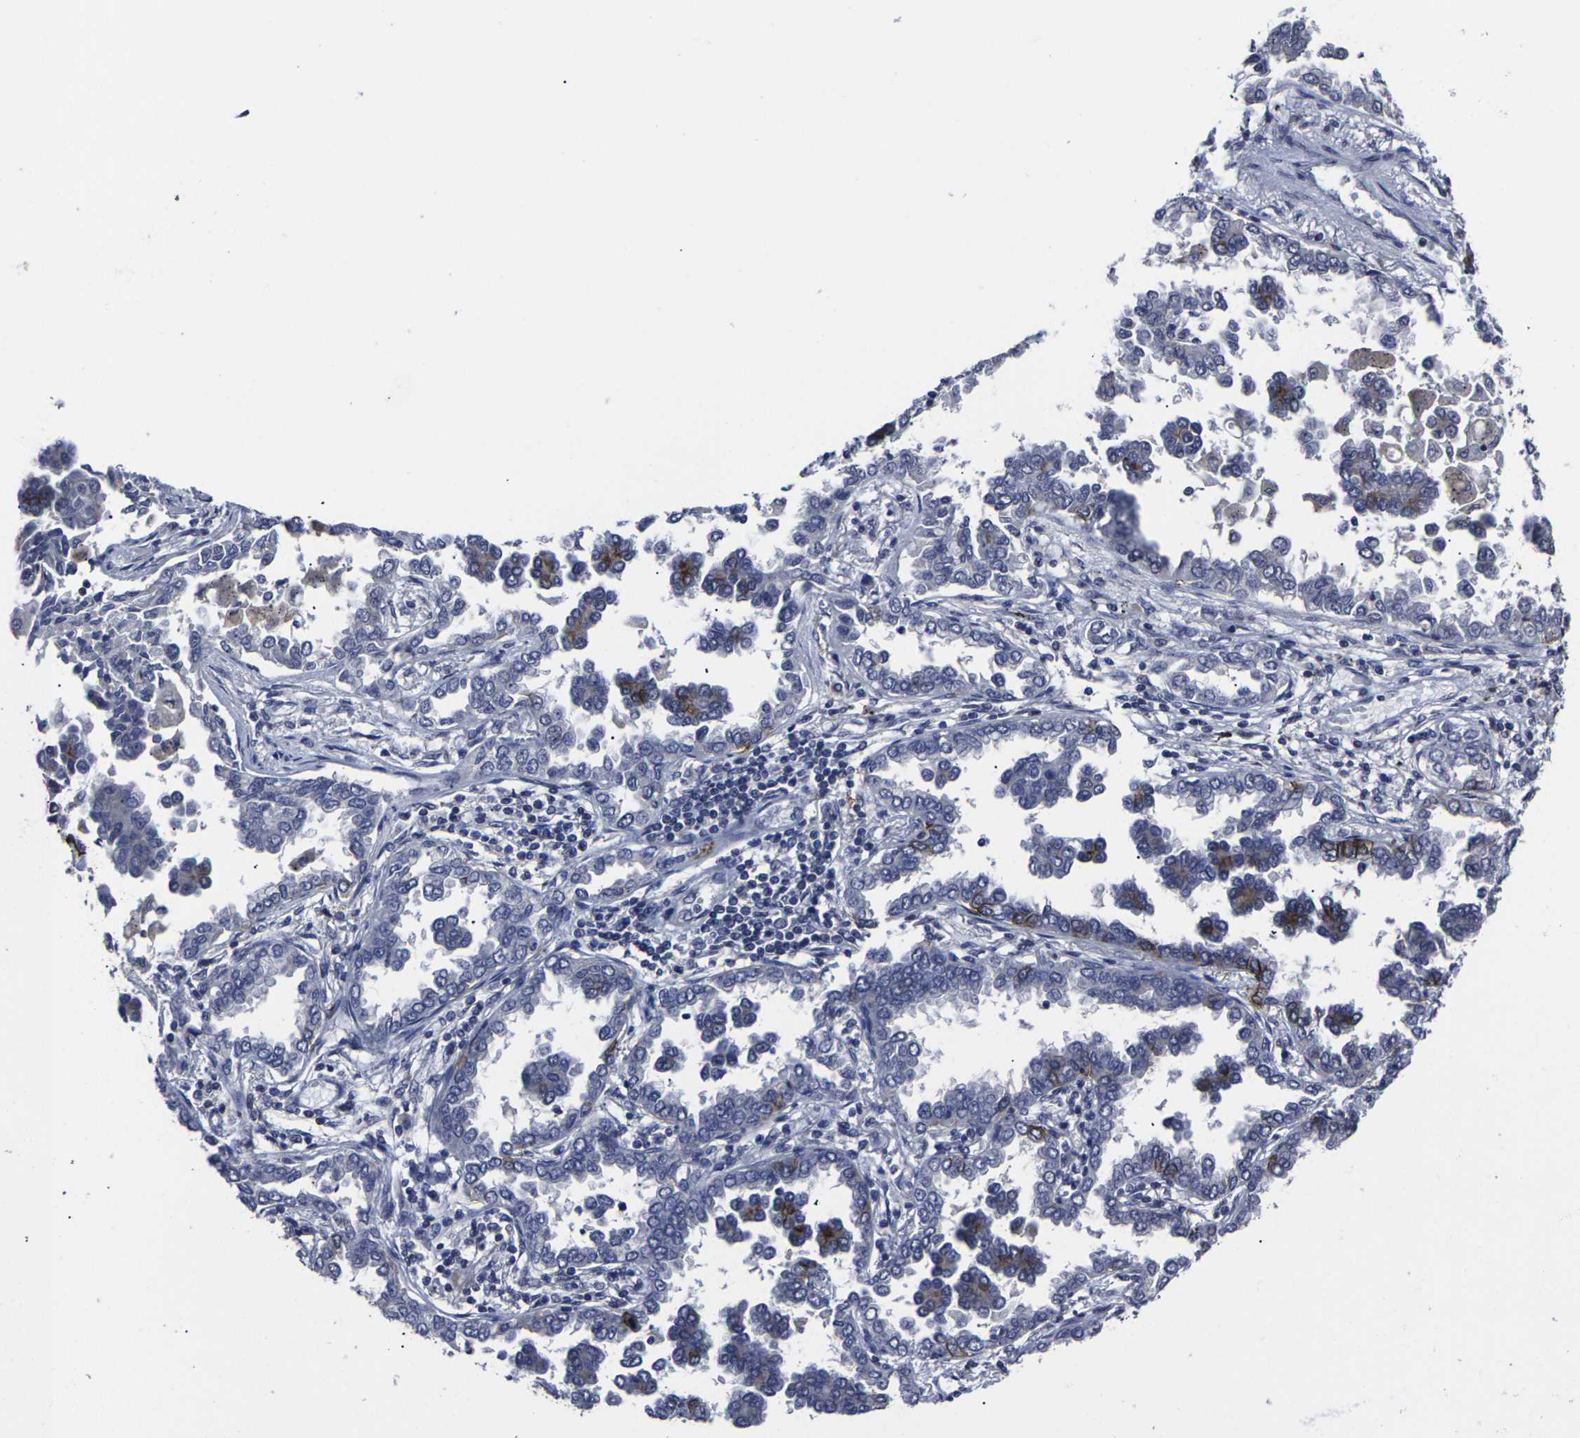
{"staining": {"intensity": "negative", "quantity": "none", "location": "none"}, "tissue": "lung cancer", "cell_type": "Tumor cells", "image_type": "cancer", "snomed": [{"axis": "morphology", "description": "Normal tissue, NOS"}, {"axis": "morphology", "description": "Adenocarcinoma, NOS"}, {"axis": "topography", "description": "Lung"}], "caption": "DAB immunohistochemical staining of human lung cancer (adenocarcinoma) displays no significant expression in tumor cells. Brightfield microscopy of IHC stained with DAB (brown) and hematoxylin (blue), captured at high magnification.", "gene": "MSANTD4", "patient": {"sex": "male", "age": 59}}